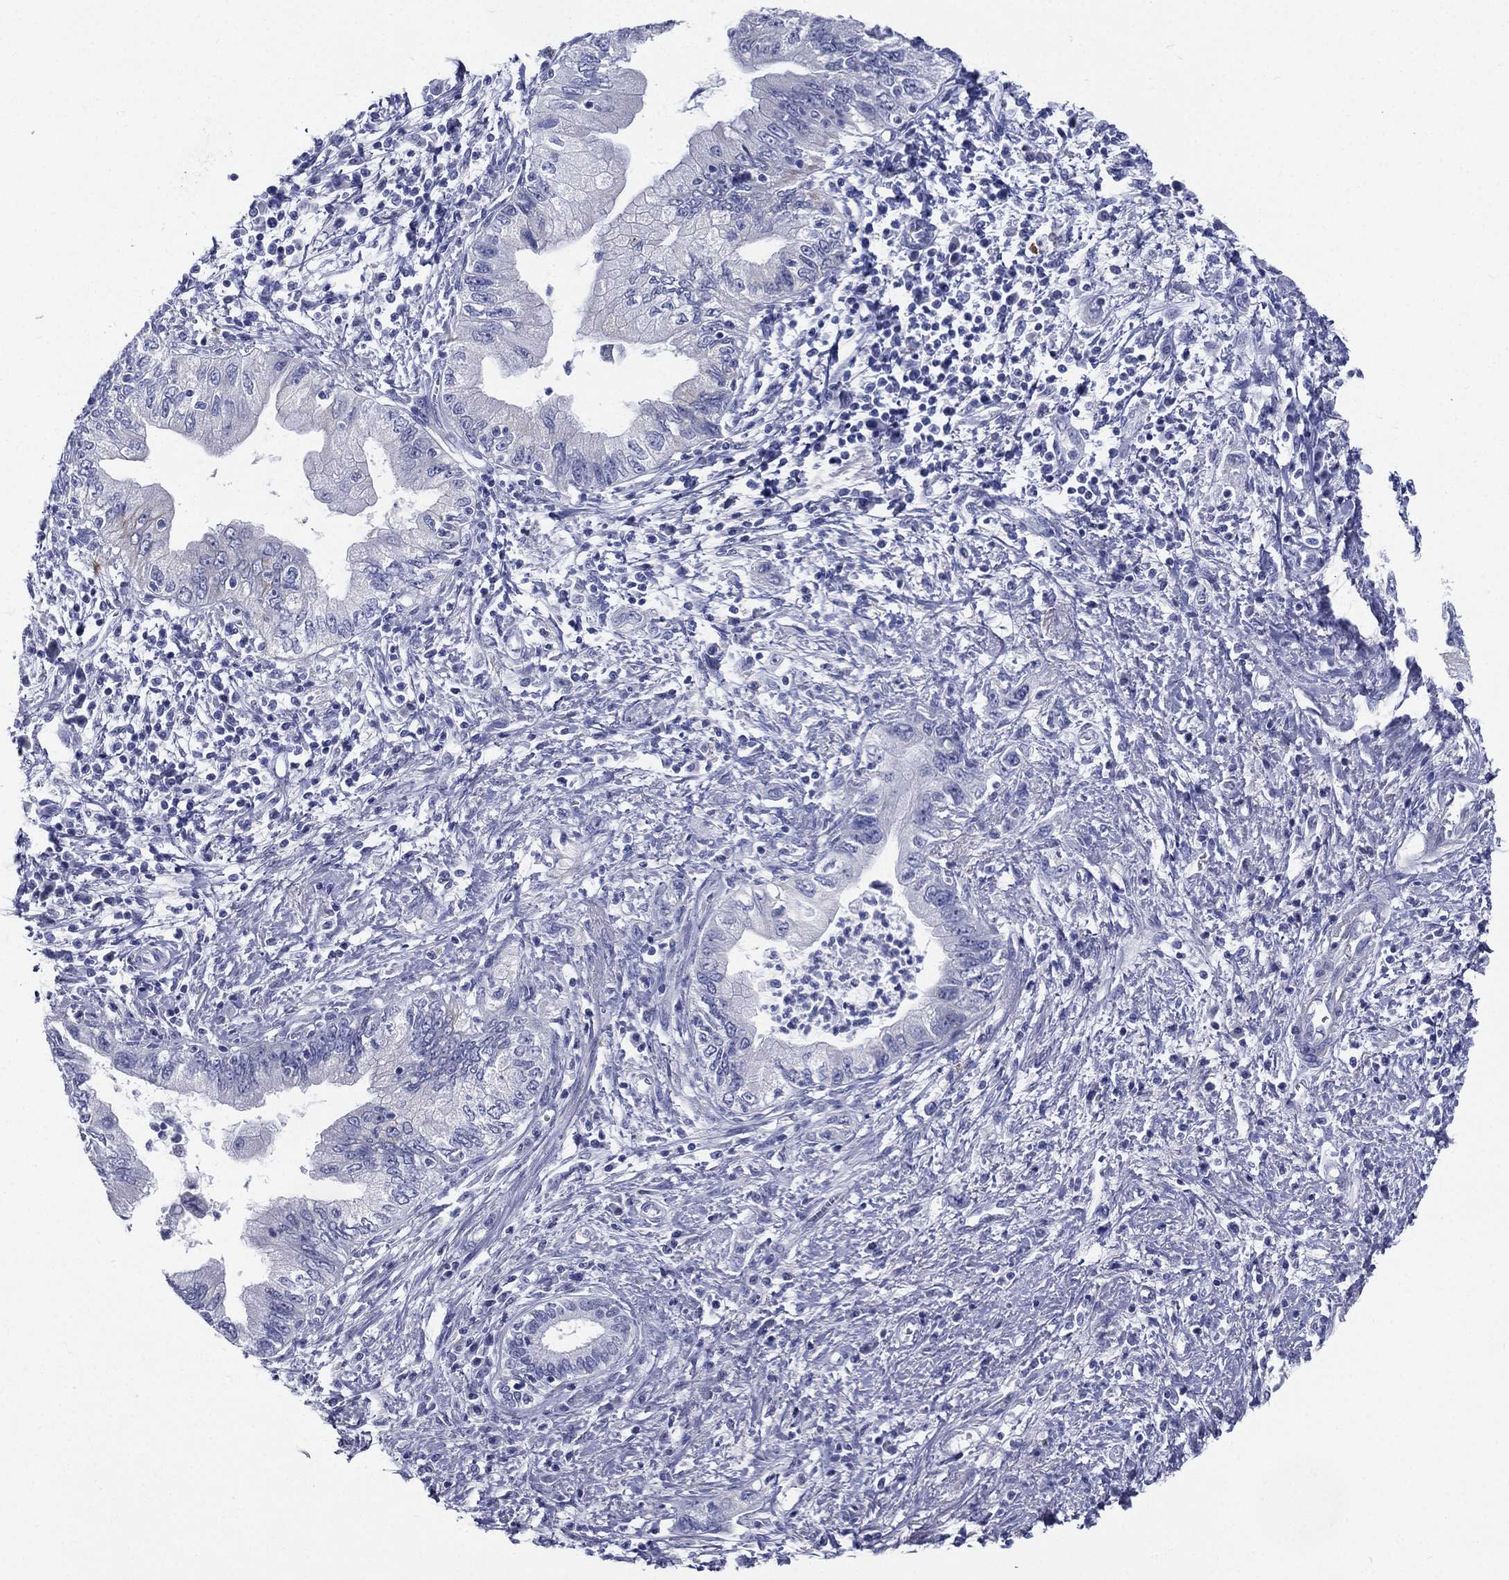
{"staining": {"intensity": "negative", "quantity": "none", "location": "none"}, "tissue": "pancreatic cancer", "cell_type": "Tumor cells", "image_type": "cancer", "snomed": [{"axis": "morphology", "description": "Adenocarcinoma, NOS"}, {"axis": "topography", "description": "Pancreas"}], "caption": "Tumor cells are negative for brown protein staining in pancreatic cancer.", "gene": "RSPH4A", "patient": {"sex": "female", "age": 73}}